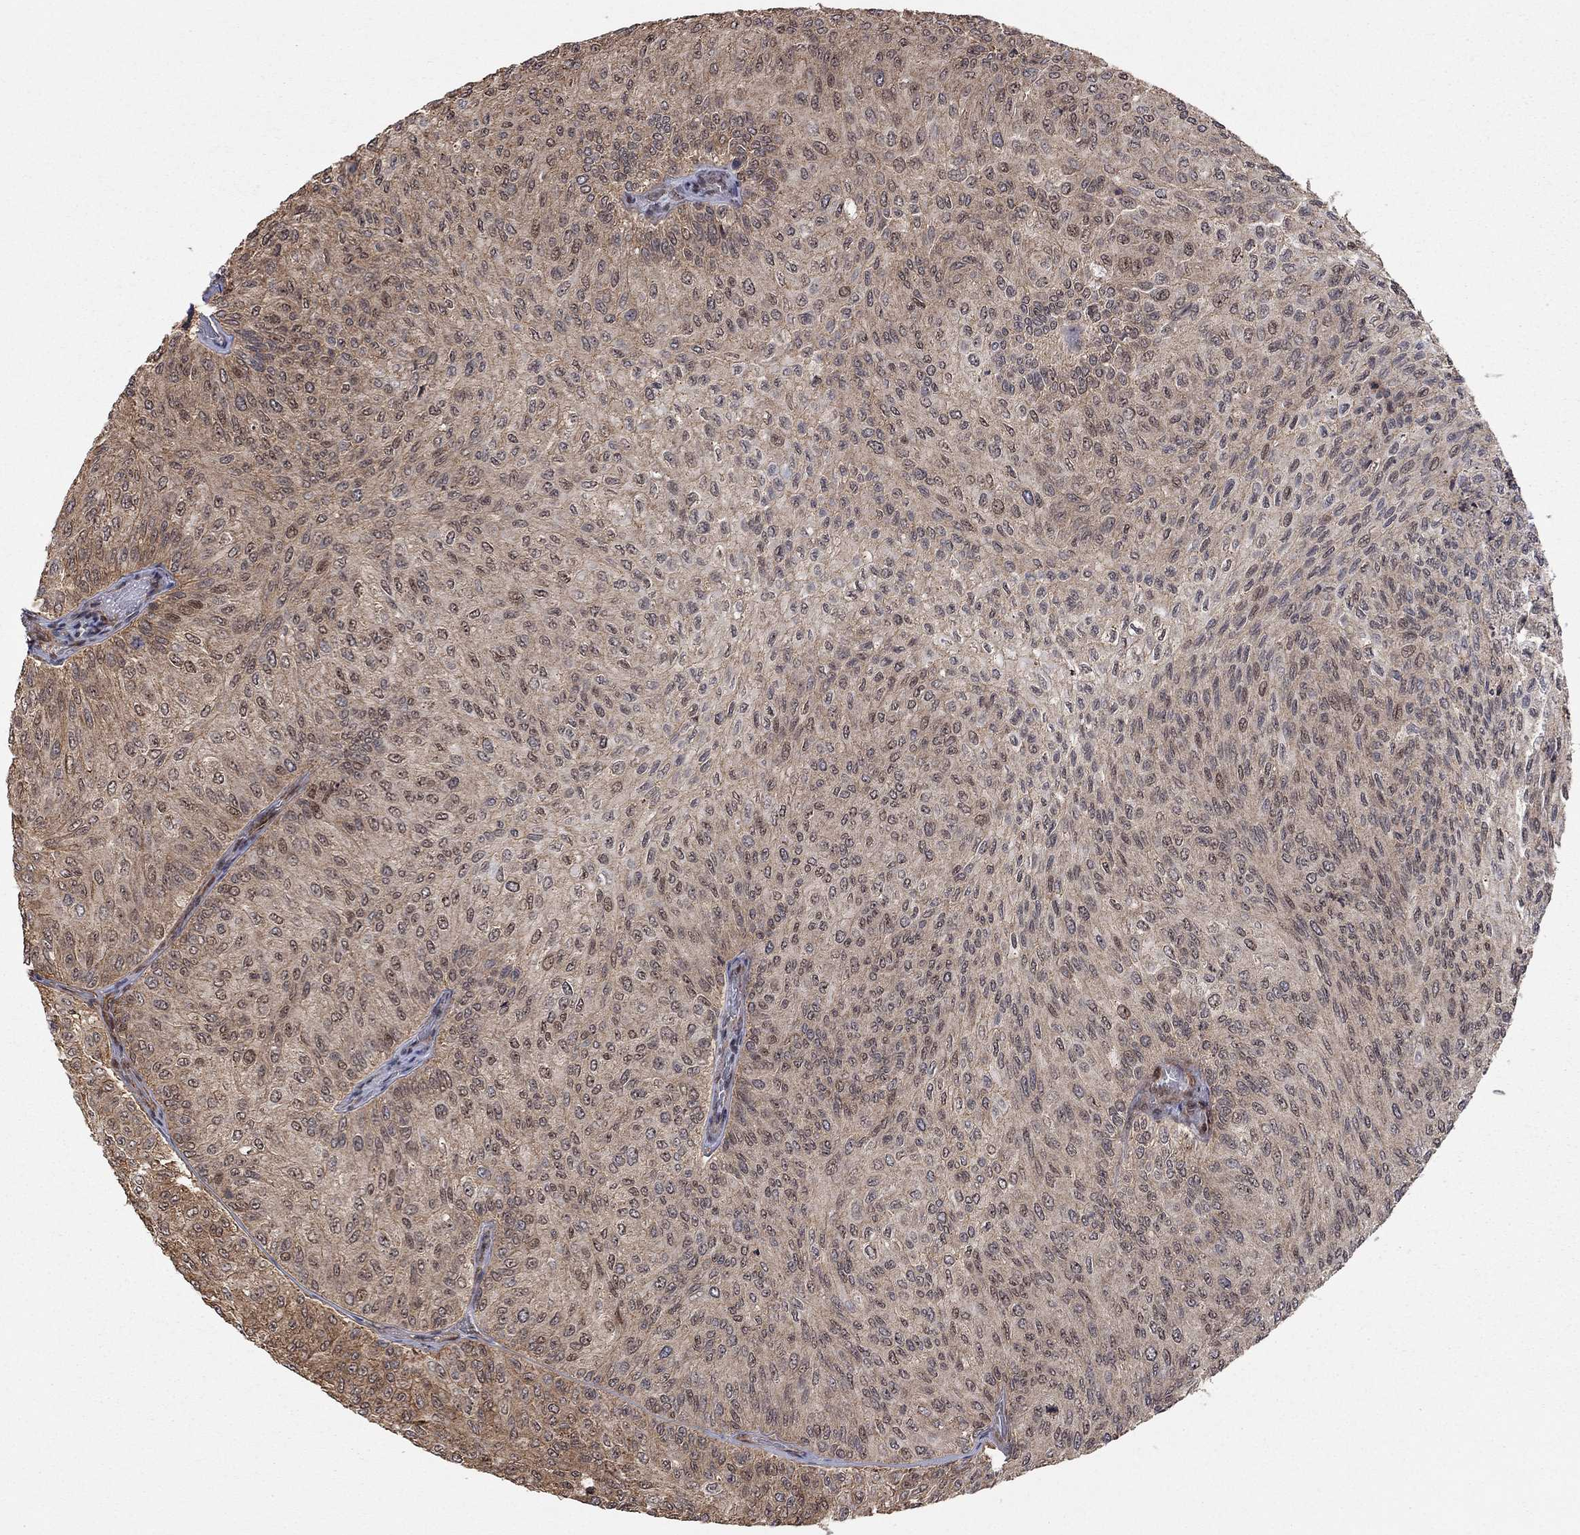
{"staining": {"intensity": "moderate", "quantity": "25%-75%", "location": "cytoplasmic/membranous"}, "tissue": "urothelial cancer", "cell_type": "Tumor cells", "image_type": "cancer", "snomed": [{"axis": "morphology", "description": "Urothelial carcinoma, Low grade"}, {"axis": "topography", "description": "Urinary bladder"}], "caption": "The photomicrograph shows a brown stain indicating the presence of a protein in the cytoplasmic/membranous of tumor cells in urothelial carcinoma (low-grade).", "gene": "TDP1", "patient": {"sex": "male", "age": 78}}